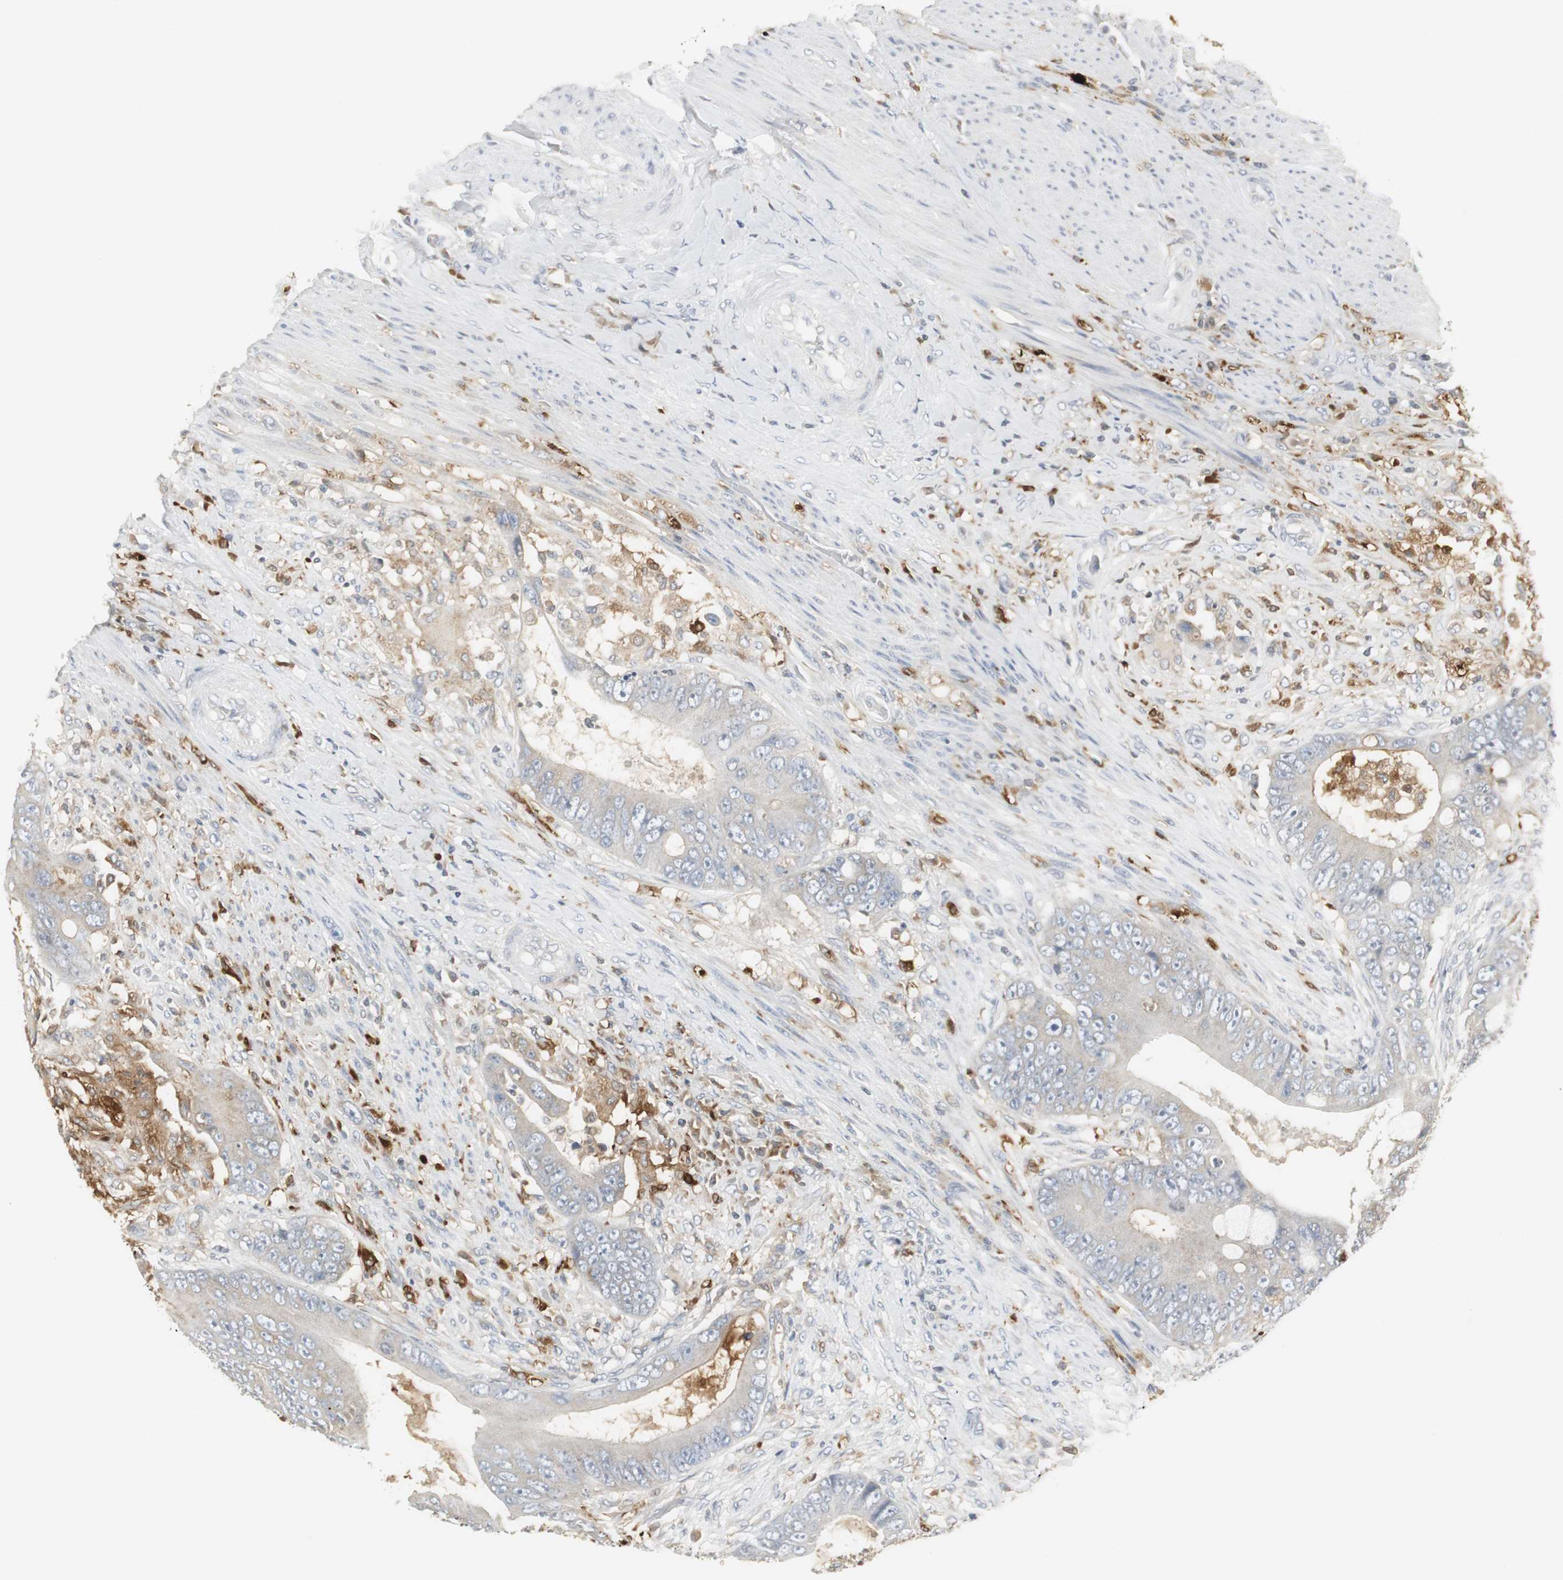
{"staining": {"intensity": "negative", "quantity": "none", "location": "none"}, "tissue": "colorectal cancer", "cell_type": "Tumor cells", "image_type": "cancer", "snomed": [{"axis": "morphology", "description": "Adenocarcinoma, NOS"}, {"axis": "topography", "description": "Rectum"}], "caption": "Immunohistochemical staining of human adenocarcinoma (colorectal) exhibits no significant expression in tumor cells.", "gene": "PI15", "patient": {"sex": "female", "age": 77}}